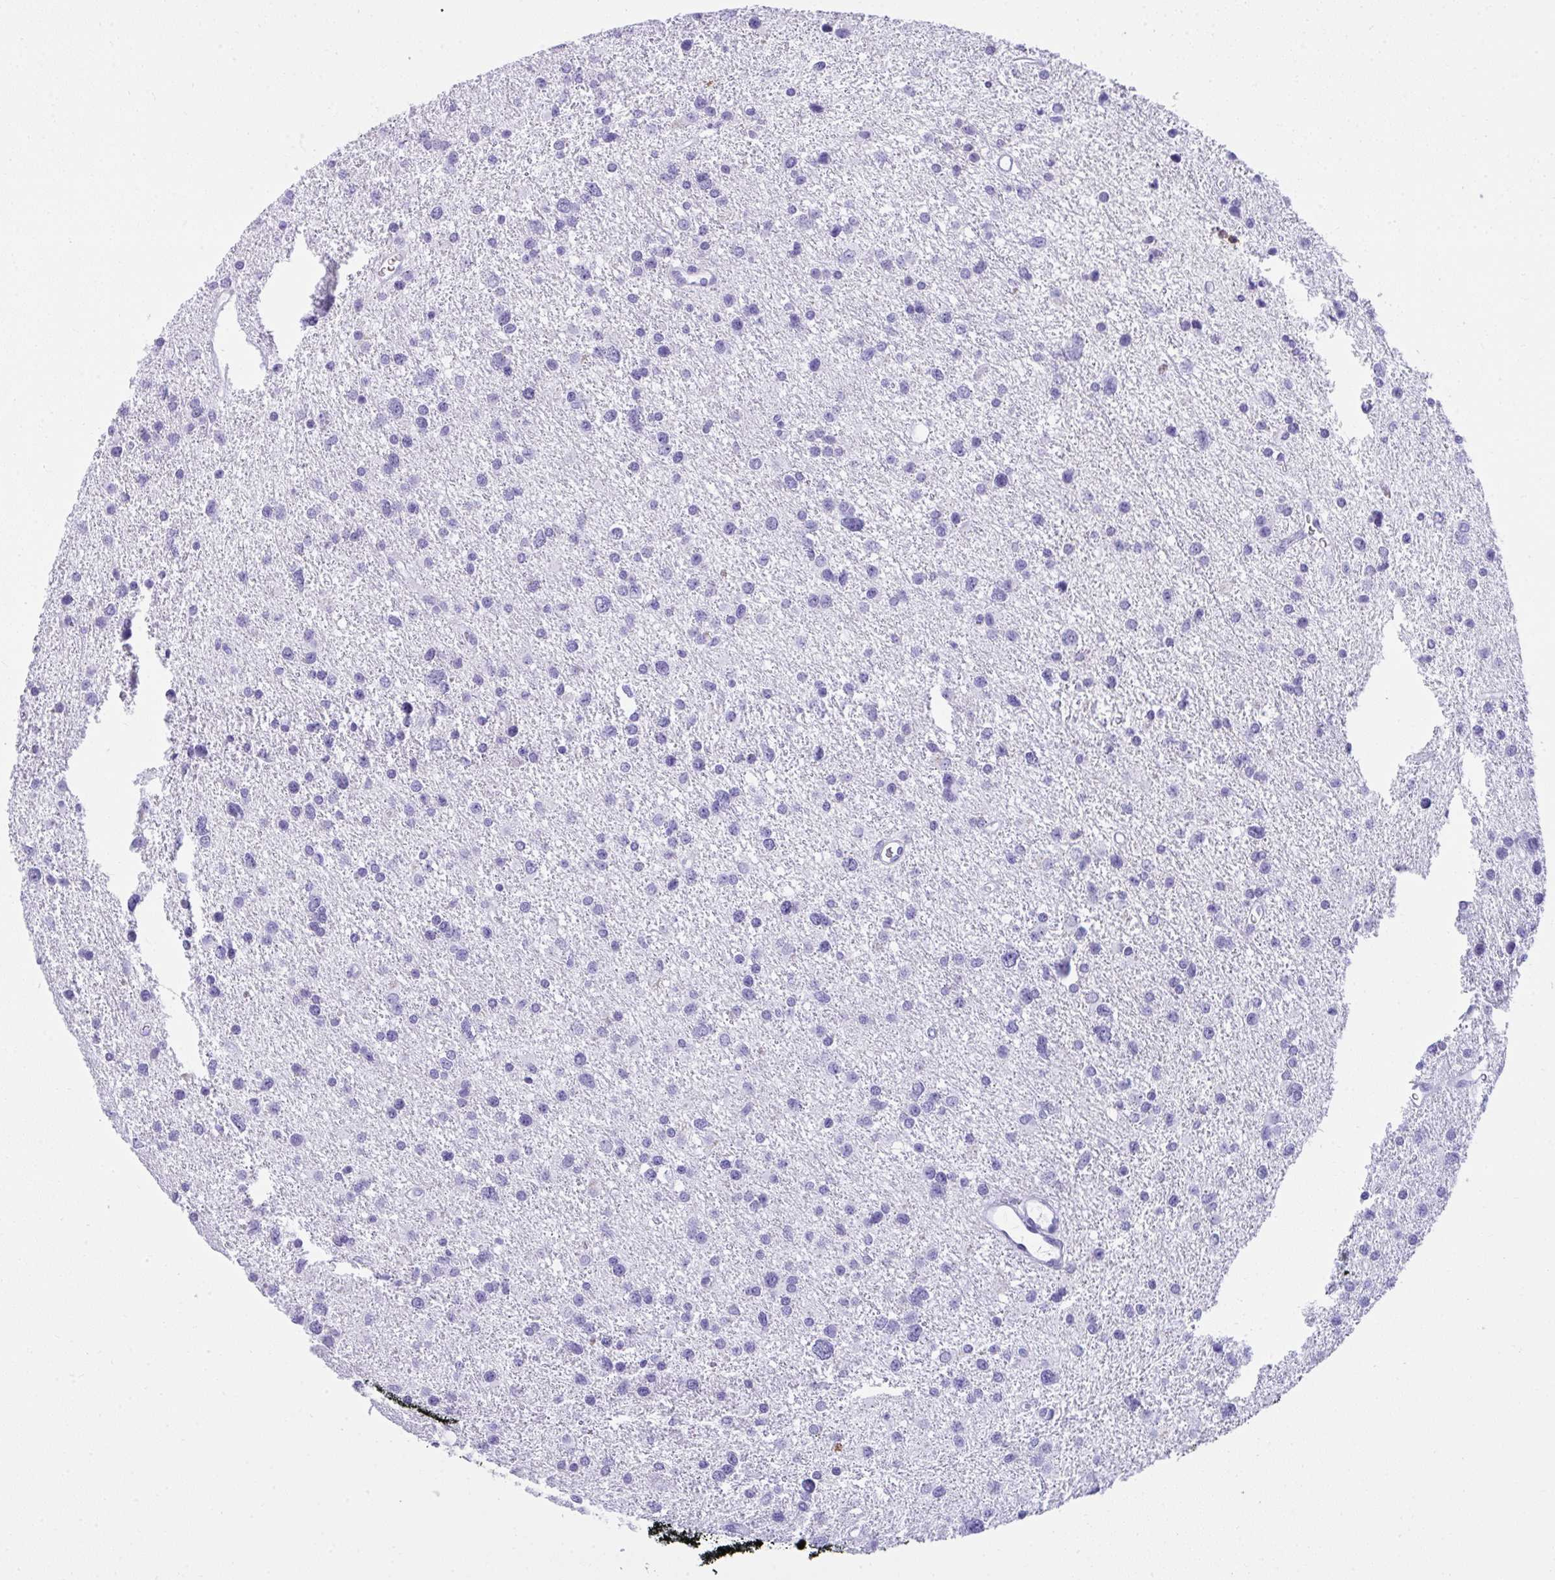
{"staining": {"intensity": "negative", "quantity": "none", "location": "none"}, "tissue": "glioma", "cell_type": "Tumor cells", "image_type": "cancer", "snomed": [{"axis": "morphology", "description": "Glioma, malignant, Low grade"}, {"axis": "topography", "description": "Brain"}], "caption": "A histopathology image of glioma stained for a protein exhibits no brown staining in tumor cells.", "gene": "SPN", "patient": {"sex": "female", "age": 55}}